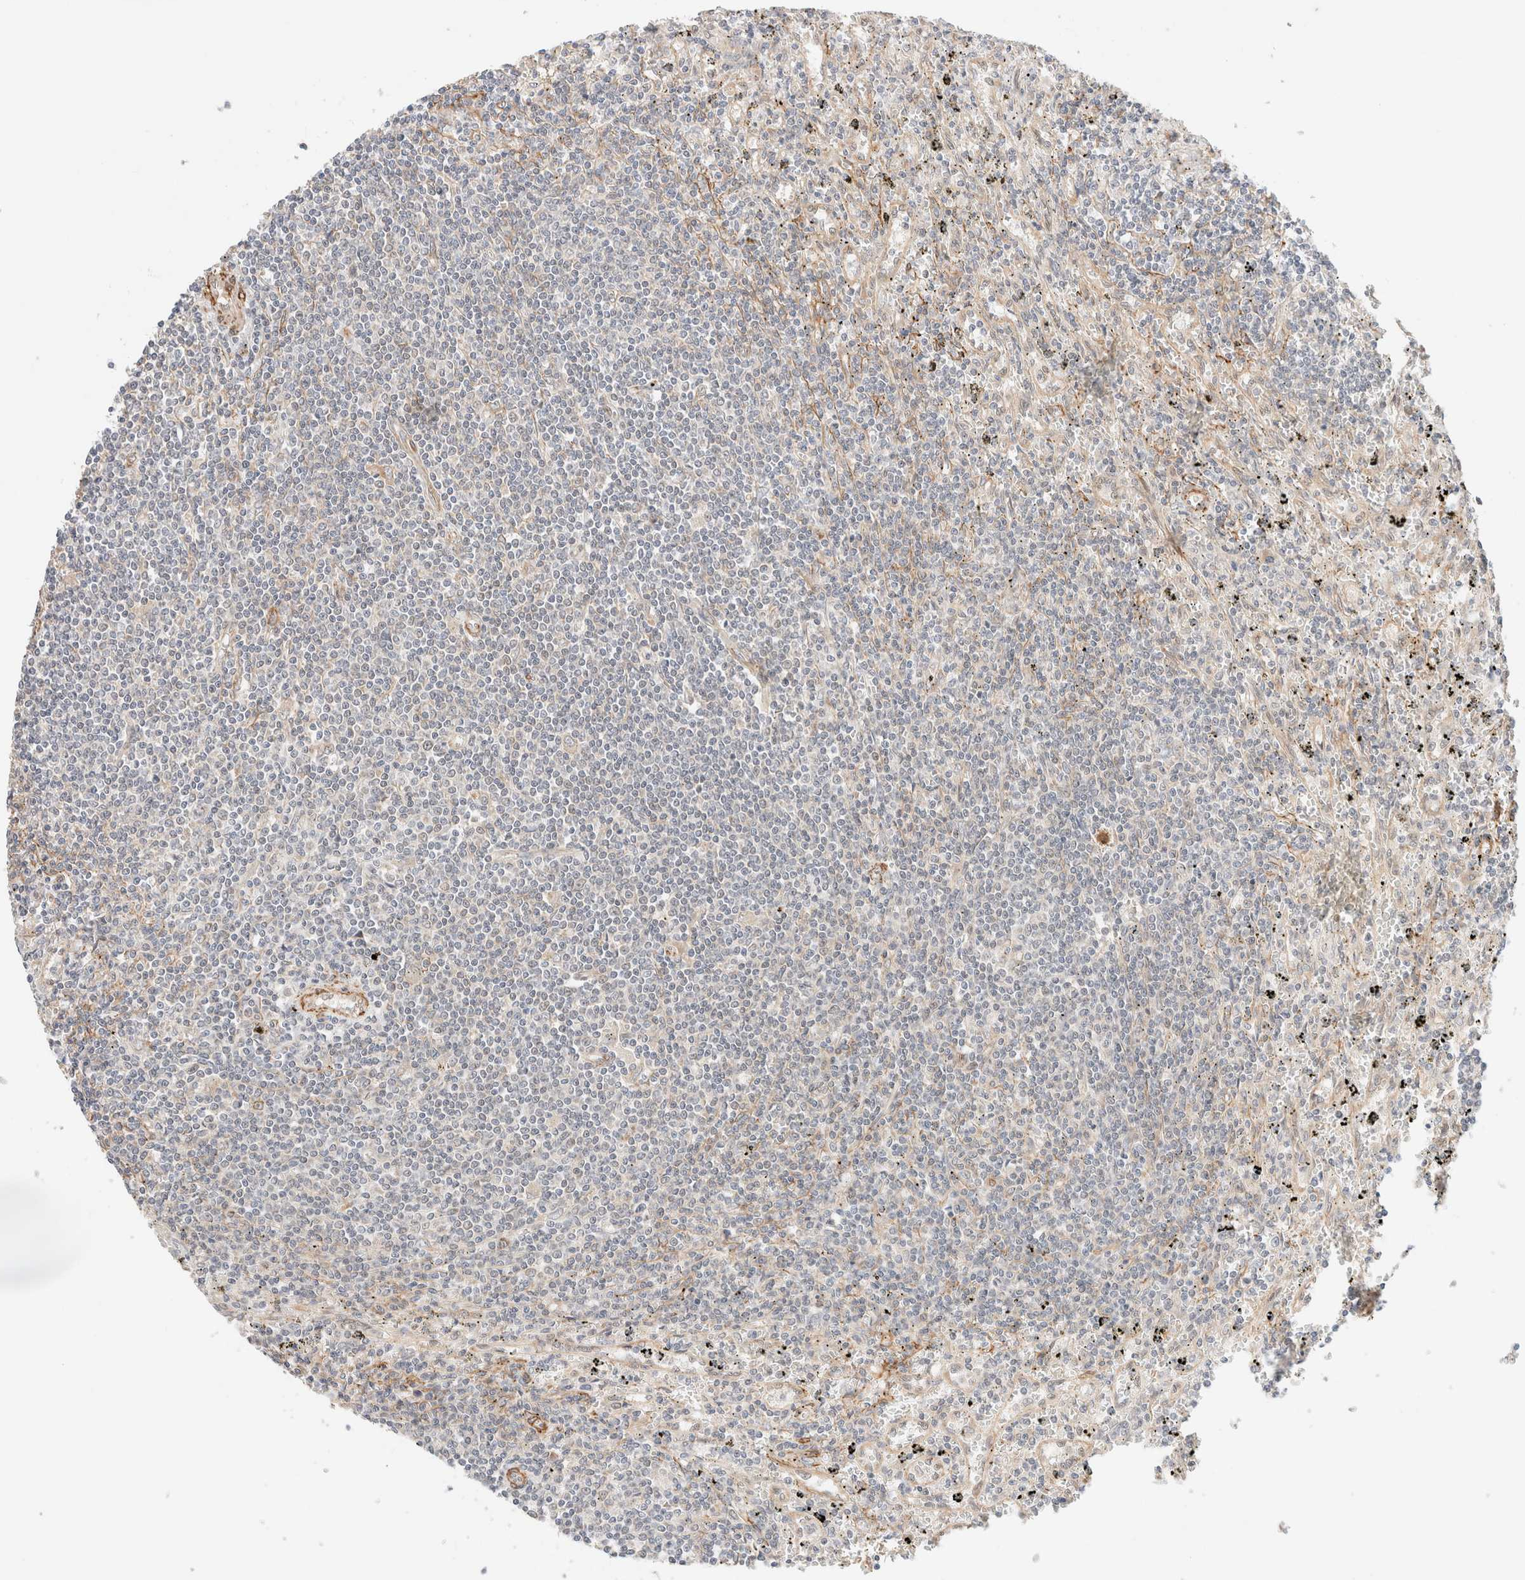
{"staining": {"intensity": "negative", "quantity": "none", "location": "none"}, "tissue": "lymphoma", "cell_type": "Tumor cells", "image_type": "cancer", "snomed": [{"axis": "morphology", "description": "Malignant lymphoma, non-Hodgkin's type, Low grade"}, {"axis": "topography", "description": "Spleen"}], "caption": "Immunohistochemistry (IHC) photomicrograph of neoplastic tissue: human low-grade malignant lymphoma, non-Hodgkin's type stained with DAB (3,3'-diaminobenzidine) reveals no significant protein staining in tumor cells. The staining was performed using DAB to visualize the protein expression in brown, while the nuclei were stained in blue with hematoxylin (Magnification: 20x).", "gene": "RRP15", "patient": {"sex": "male", "age": 76}}